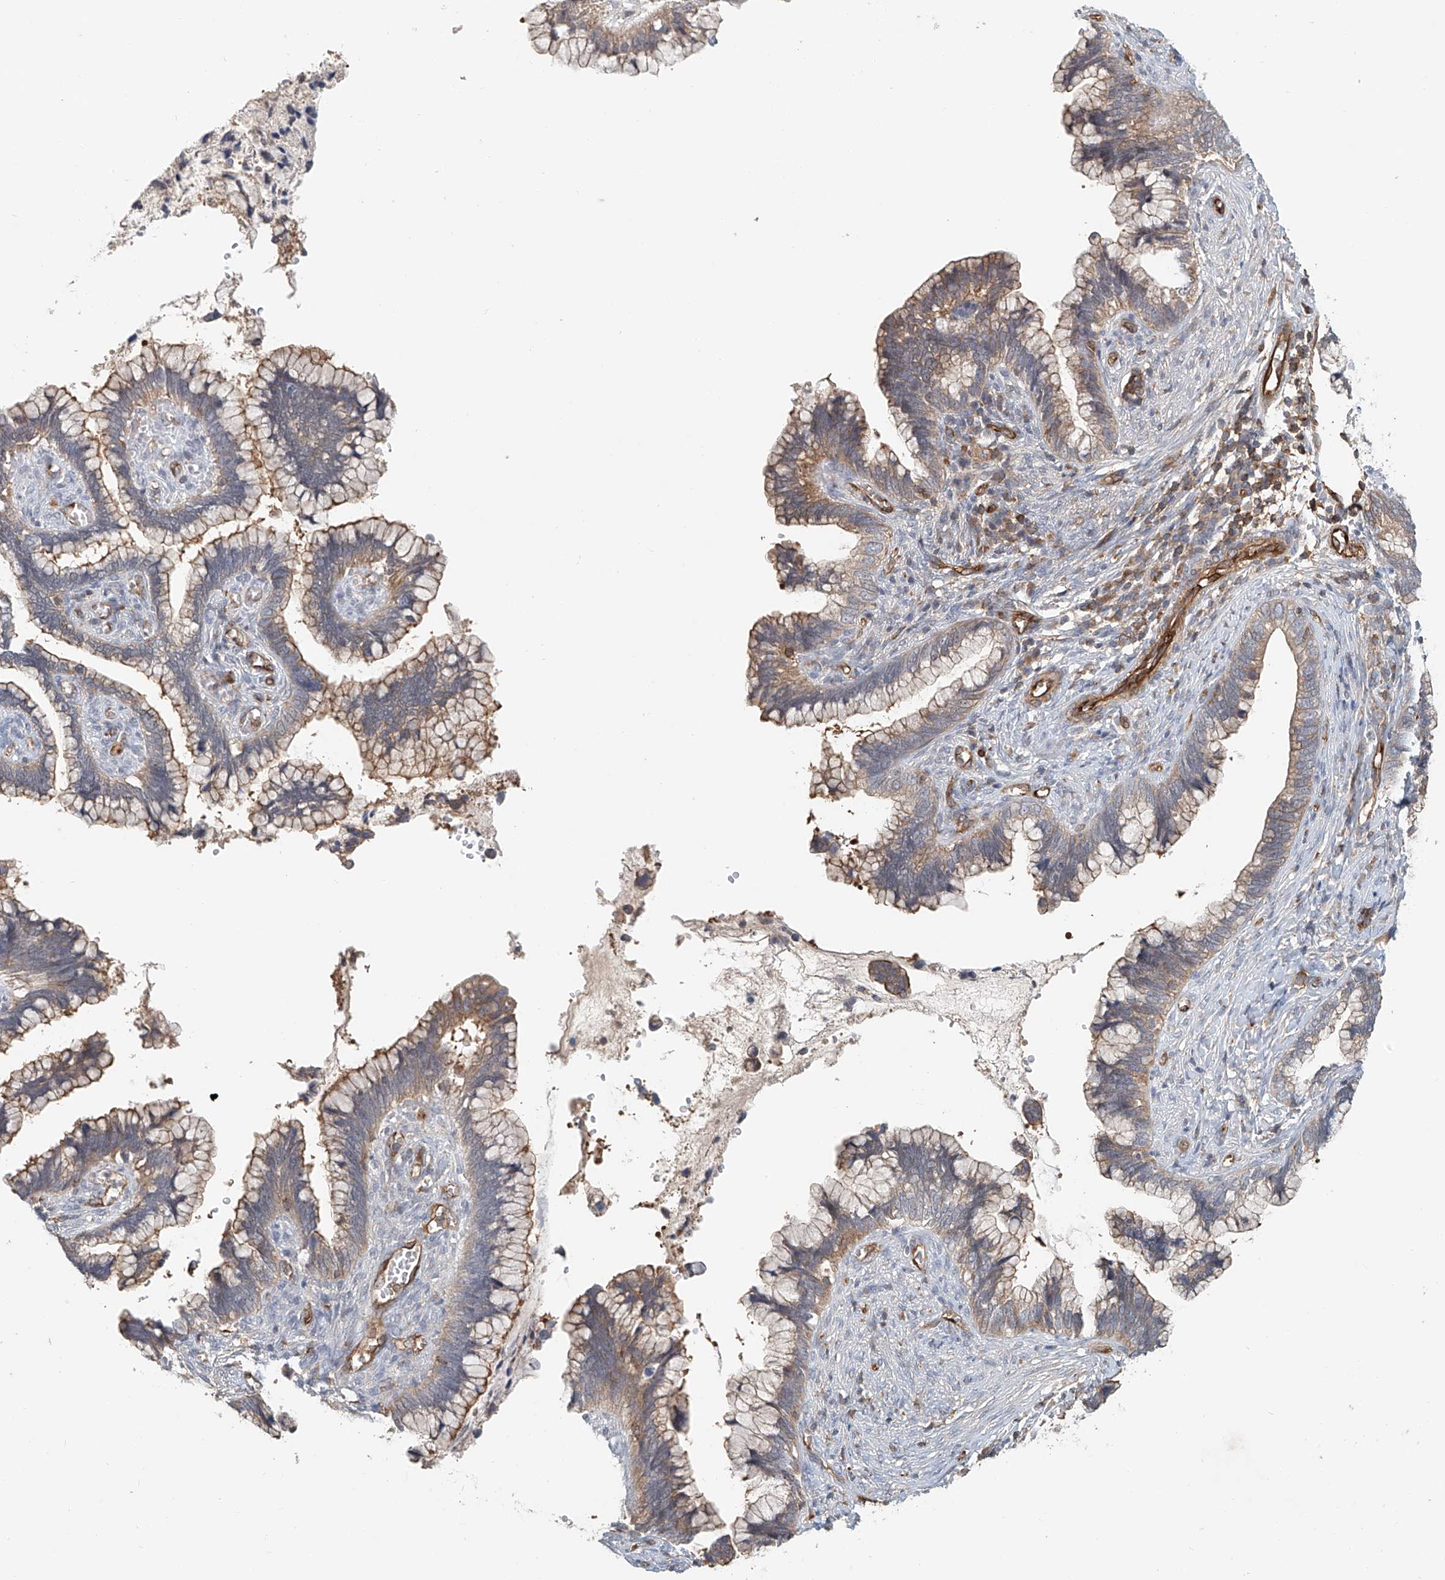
{"staining": {"intensity": "moderate", "quantity": ">75%", "location": "cytoplasmic/membranous"}, "tissue": "cervical cancer", "cell_type": "Tumor cells", "image_type": "cancer", "snomed": [{"axis": "morphology", "description": "Adenocarcinoma, NOS"}, {"axis": "topography", "description": "Cervix"}], "caption": "Cervical cancer tissue displays moderate cytoplasmic/membranous positivity in about >75% of tumor cells, visualized by immunohistochemistry. (DAB (3,3'-diaminobenzidine) IHC with brightfield microscopy, high magnification).", "gene": "FRYL", "patient": {"sex": "female", "age": 44}}